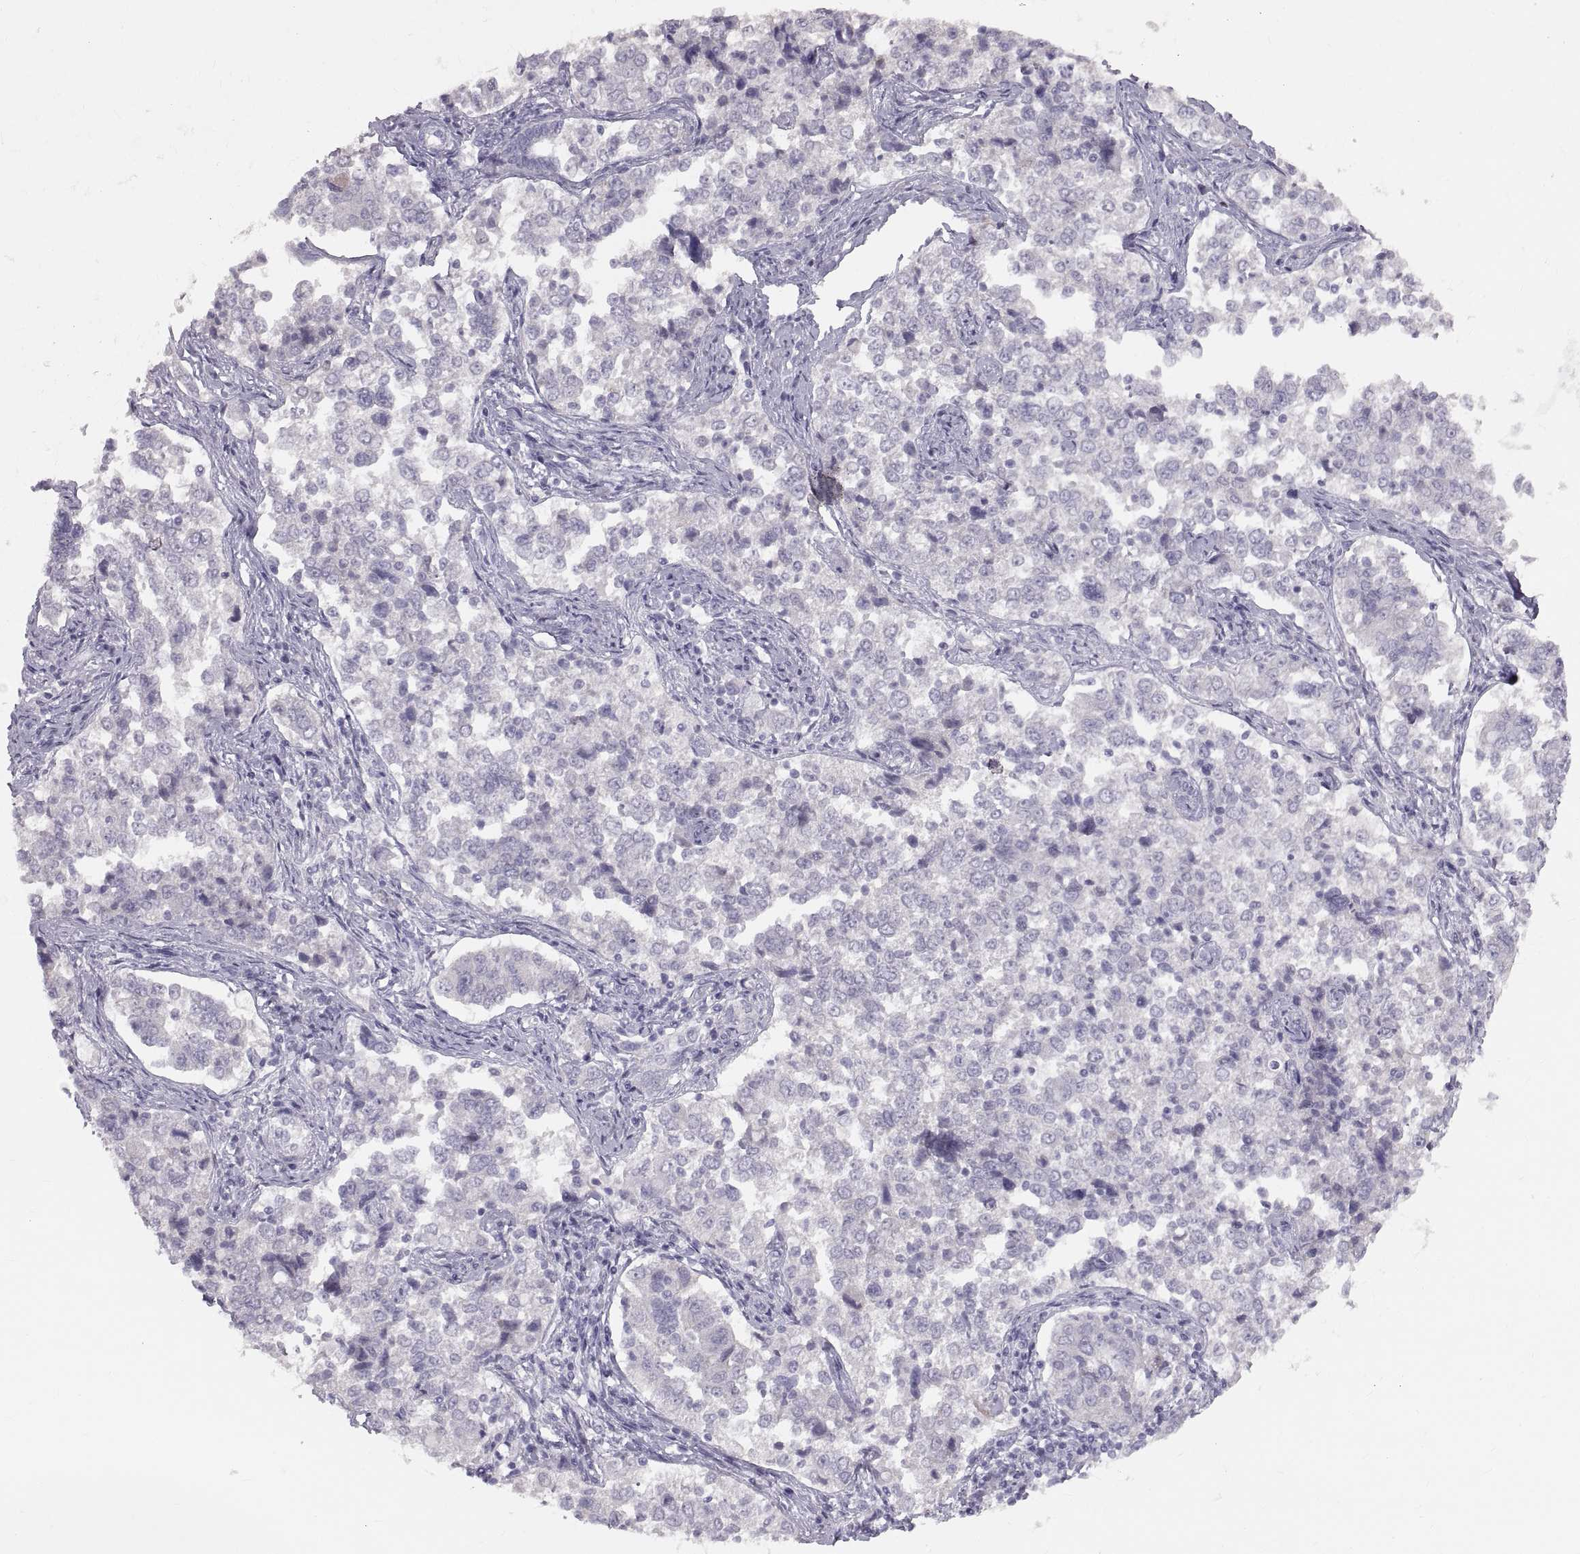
{"staining": {"intensity": "negative", "quantity": "none", "location": "none"}, "tissue": "endometrial cancer", "cell_type": "Tumor cells", "image_type": "cancer", "snomed": [{"axis": "morphology", "description": "Adenocarcinoma, NOS"}, {"axis": "topography", "description": "Endometrium"}], "caption": "This photomicrograph is of adenocarcinoma (endometrial) stained with immunohistochemistry to label a protein in brown with the nuclei are counter-stained blue. There is no staining in tumor cells.", "gene": "SPACDR", "patient": {"sex": "female", "age": 43}}